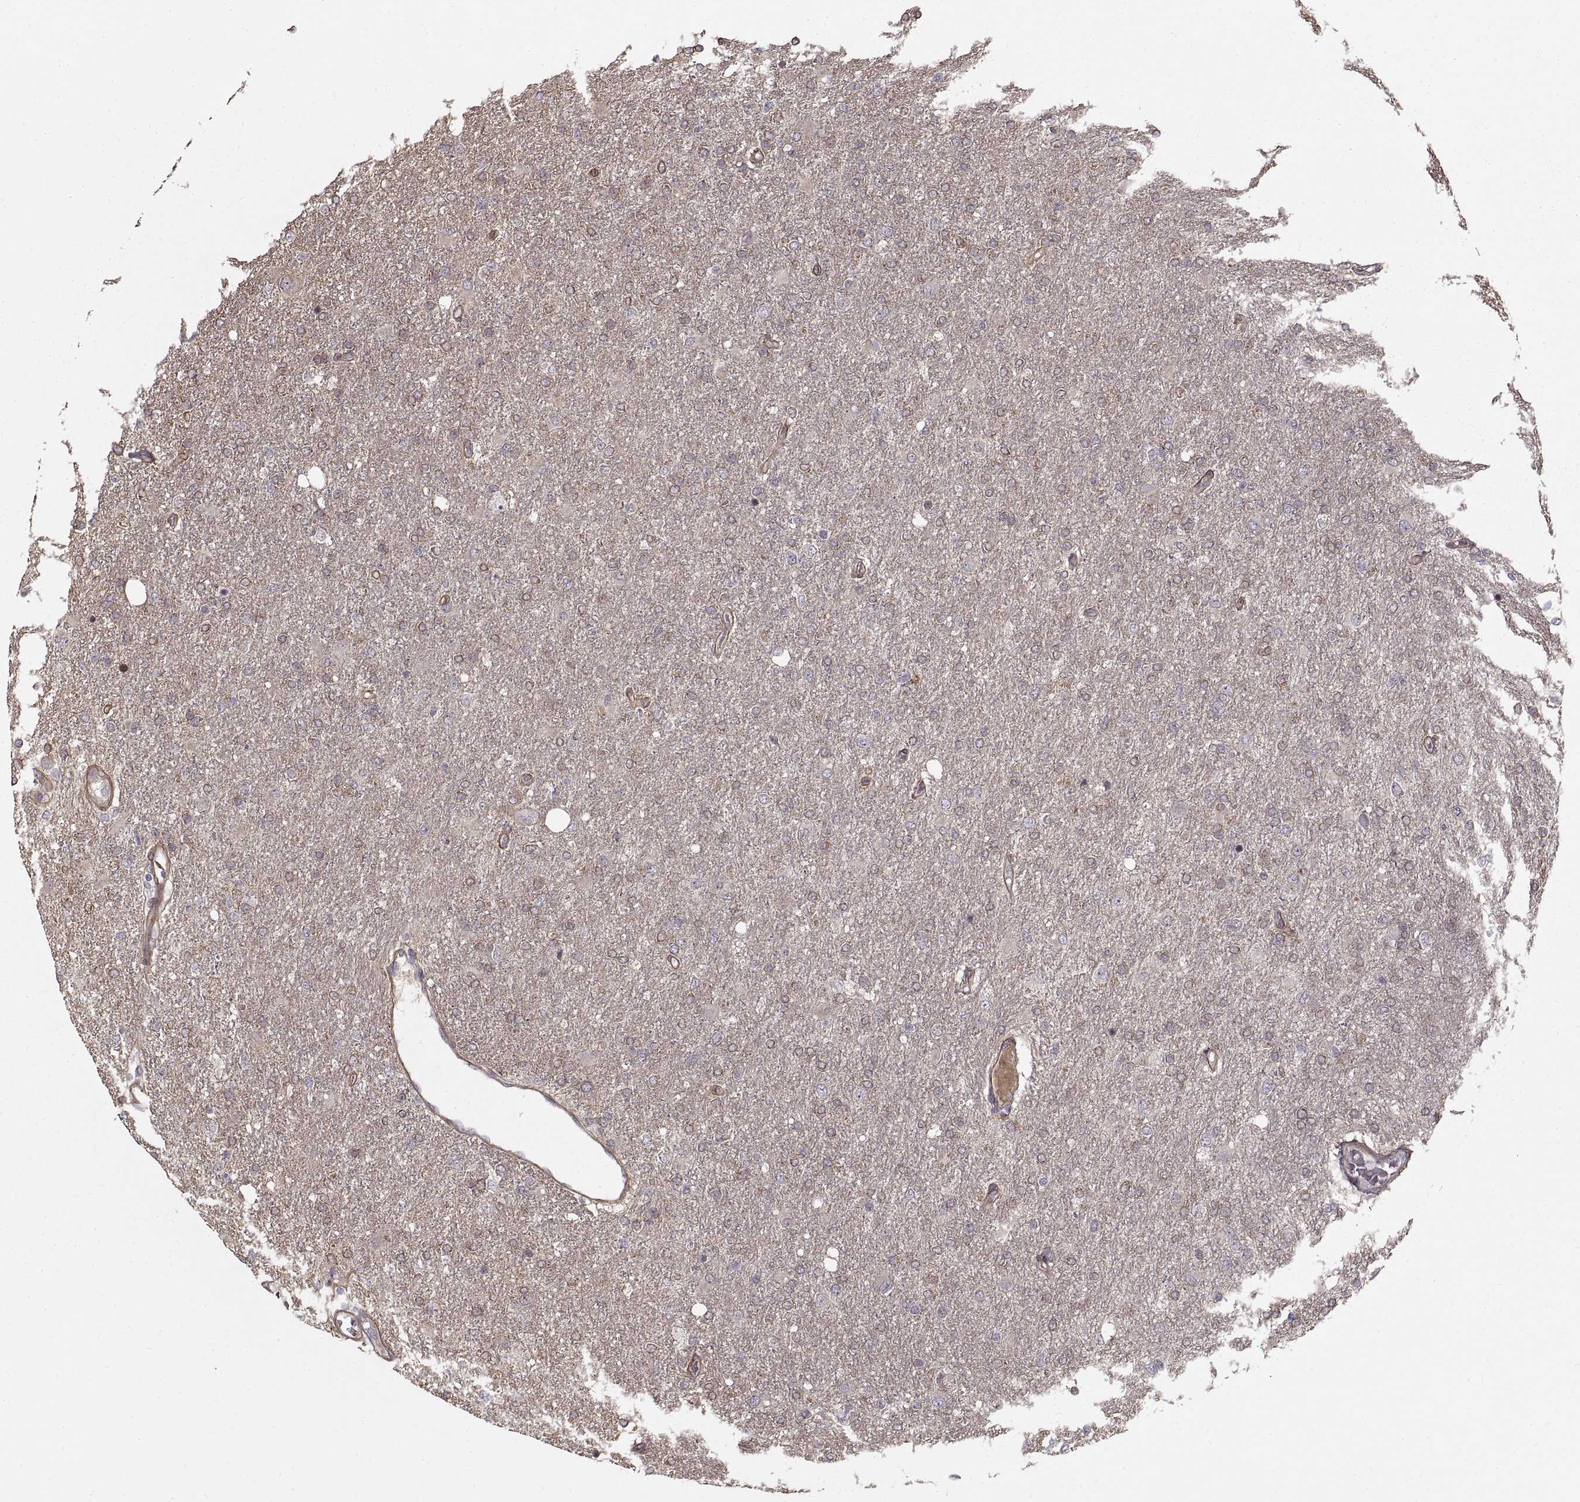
{"staining": {"intensity": "negative", "quantity": "none", "location": "none"}, "tissue": "glioma", "cell_type": "Tumor cells", "image_type": "cancer", "snomed": [{"axis": "morphology", "description": "Glioma, malignant, High grade"}, {"axis": "topography", "description": "Cerebral cortex"}], "caption": "IHC photomicrograph of human malignant high-grade glioma stained for a protein (brown), which demonstrates no expression in tumor cells. (Stains: DAB (3,3'-diaminobenzidine) IHC with hematoxylin counter stain, Microscopy: brightfield microscopy at high magnification).", "gene": "LAMB2", "patient": {"sex": "male", "age": 70}}